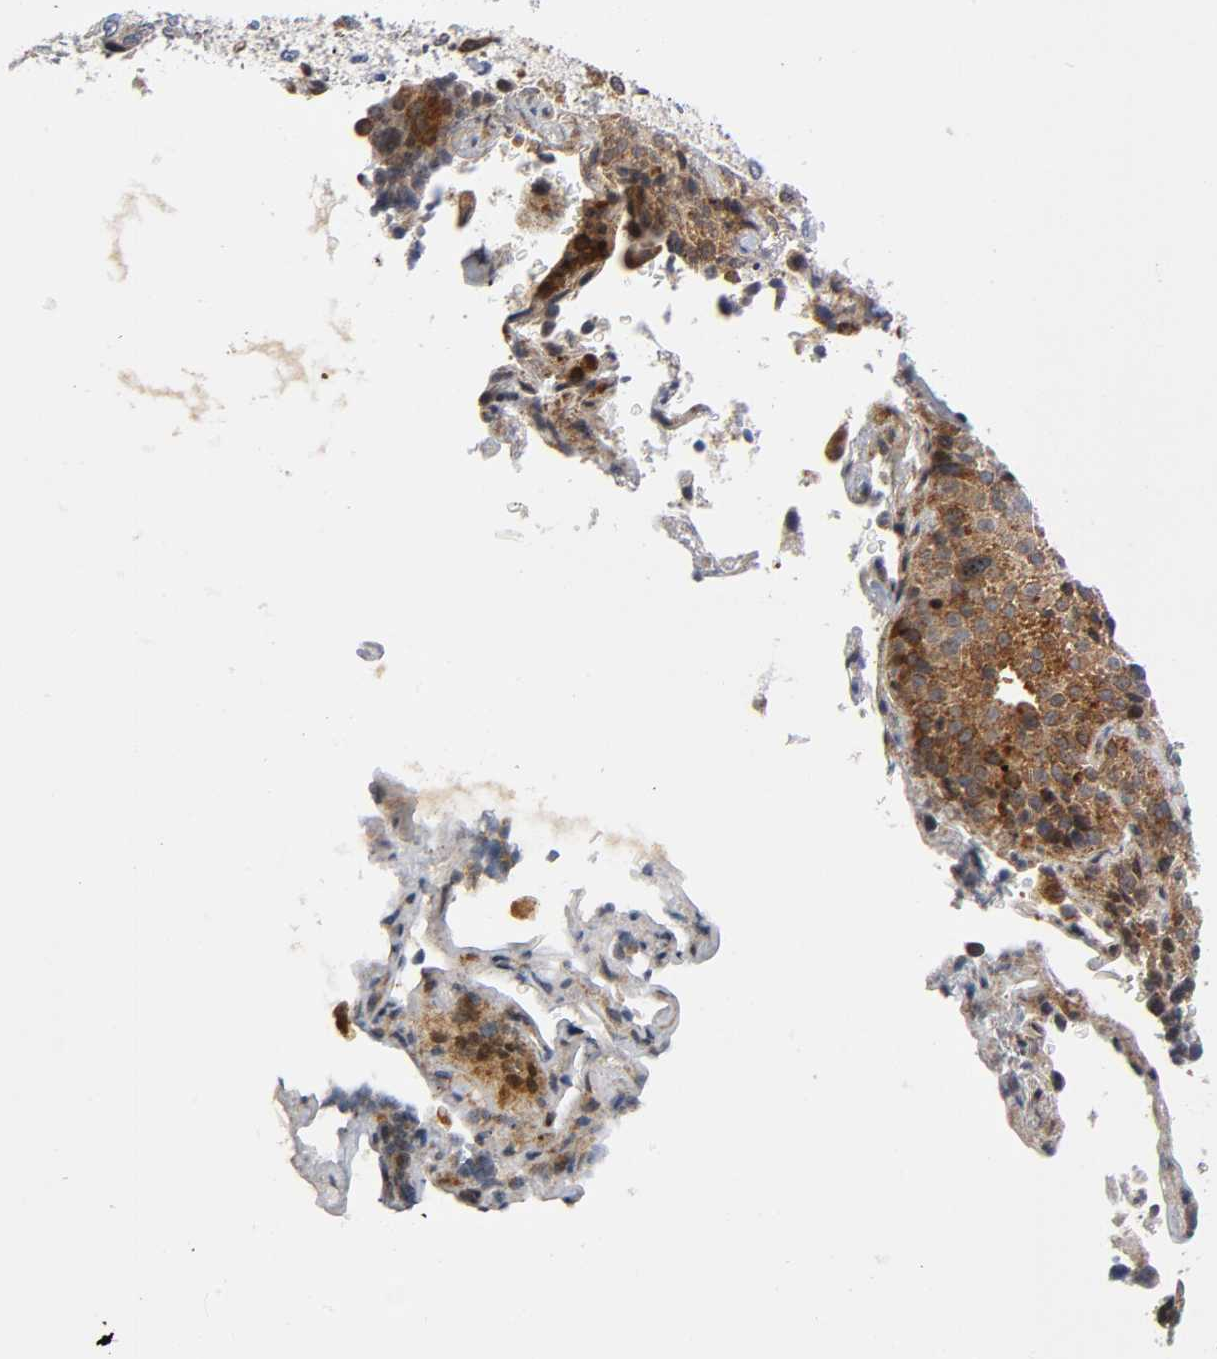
{"staining": {"intensity": "strong", "quantity": ">75%", "location": "cytoplasmic/membranous"}, "tissue": "lung cancer", "cell_type": "Tumor cells", "image_type": "cancer", "snomed": [{"axis": "morphology", "description": "Squamous cell carcinoma, NOS"}, {"axis": "topography", "description": "Lung"}], "caption": "Human squamous cell carcinoma (lung) stained with a brown dye demonstrates strong cytoplasmic/membranous positive staining in approximately >75% of tumor cells.", "gene": "EIF5", "patient": {"sex": "male", "age": 54}}